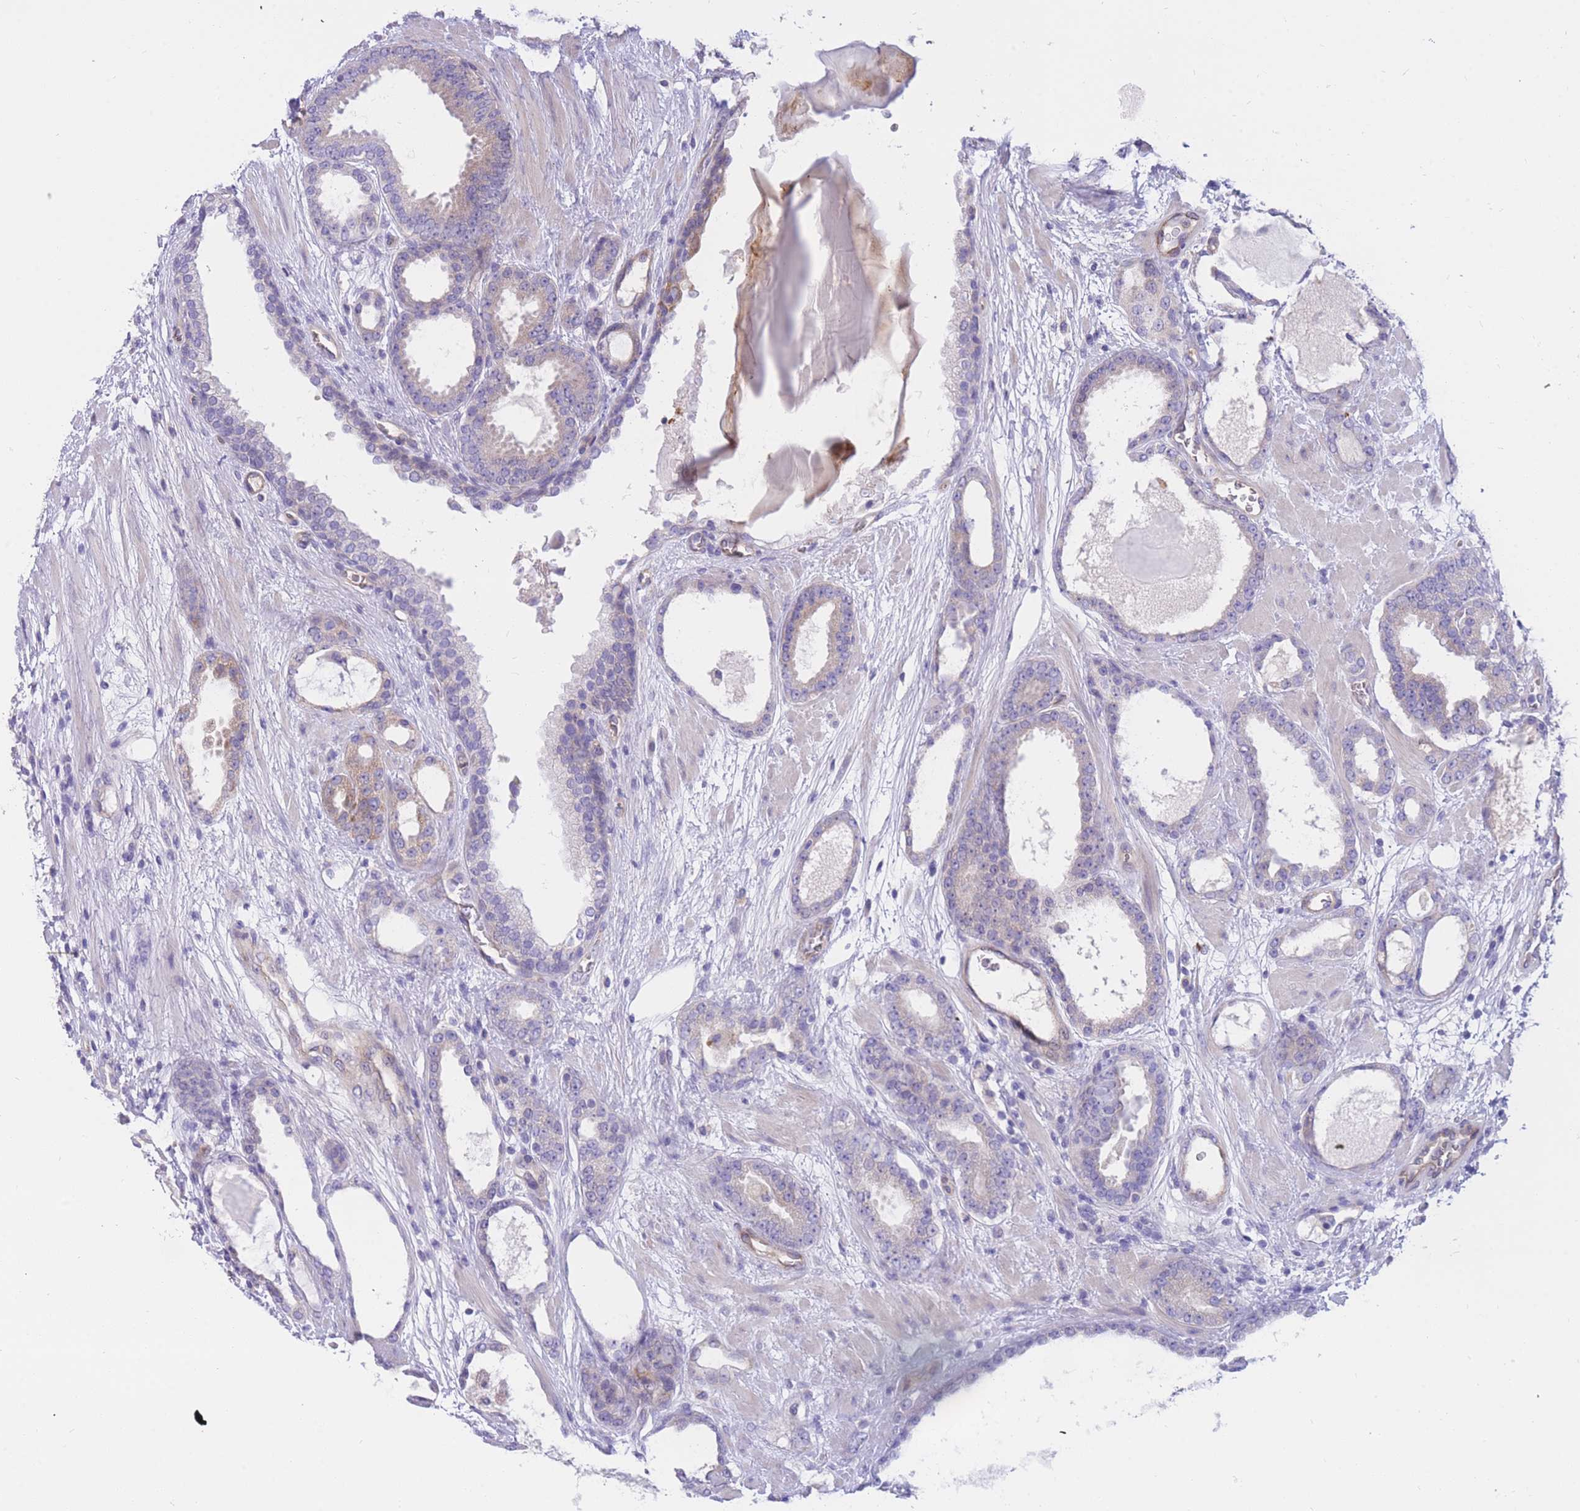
{"staining": {"intensity": "negative", "quantity": "none", "location": "none"}, "tissue": "prostate cancer", "cell_type": "Tumor cells", "image_type": "cancer", "snomed": [{"axis": "morphology", "description": "Adenocarcinoma, High grade"}, {"axis": "topography", "description": "Prostate"}], "caption": "High magnification brightfield microscopy of prostate cancer (high-grade adenocarcinoma) stained with DAB (brown) and counterstained with hematoxylin (blue): tumor cells show no significant staining. Brightfield microscopy of immunohistochemistry (IHC) stained with DAB (brown) and hematoxylin (blue), captured at high magnification.", "gene": "SULT1A1", "patient": {"sex": "male", "age": 60}}